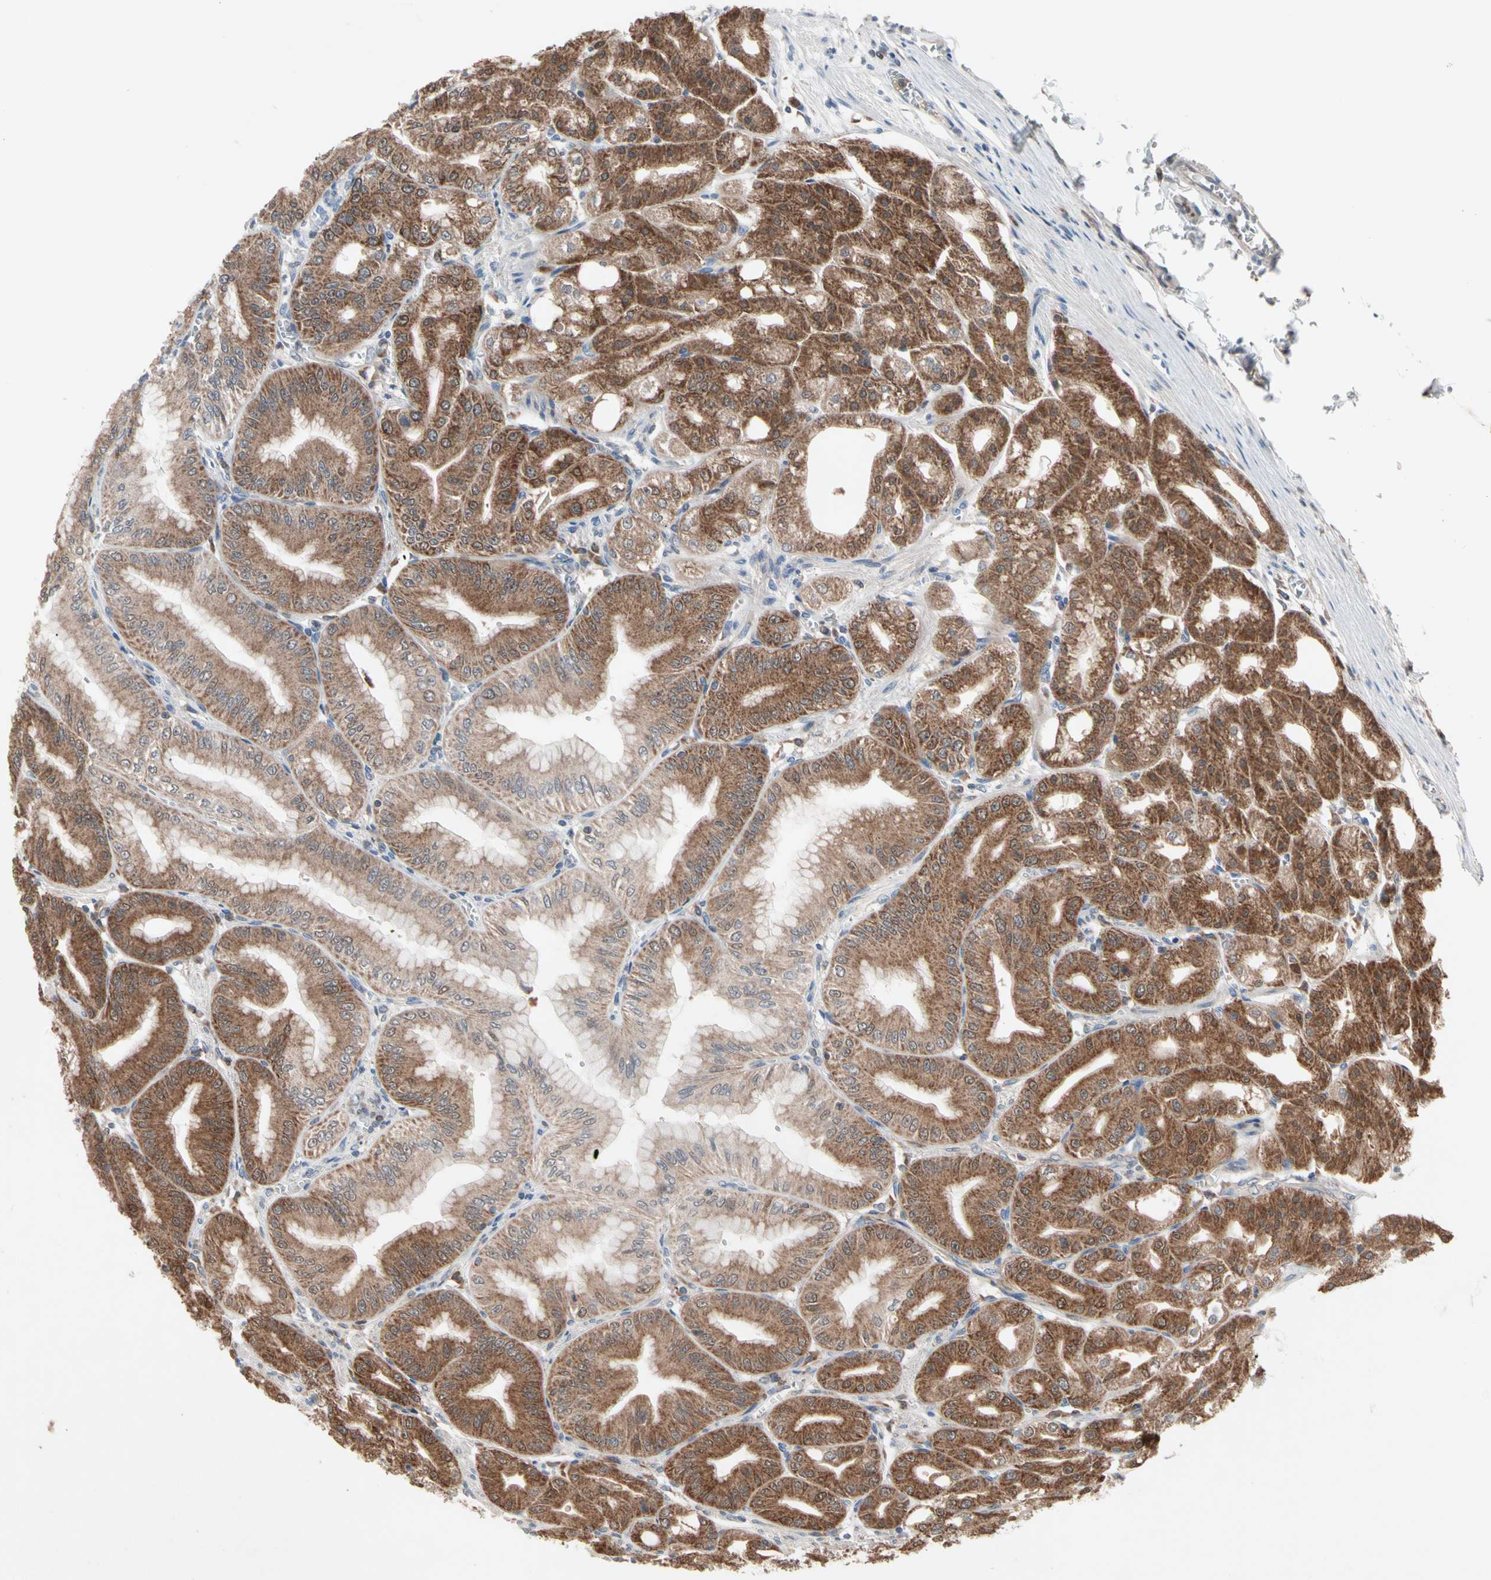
{"staining": {"intensity": "strong", "quantity": ">75%", "location": "cytoplasmic/membranous,nuclear"}, "tissue": "stomach", "cell_type": "Glandular cells", "image_type": "normal", "snomed": [{"axis": "morphology", "description": "Normal tissue, NOS"}, {"axis": "topography", "description": "Stomach, lower"}], "caption": "Protein analysis of normal stomach reveals strong cytoplasmic/membranous,nuclear staining in about >75% of glandular cells.", "gene": "MTHFS", "patient": {"sex": "male", "age": 71}}